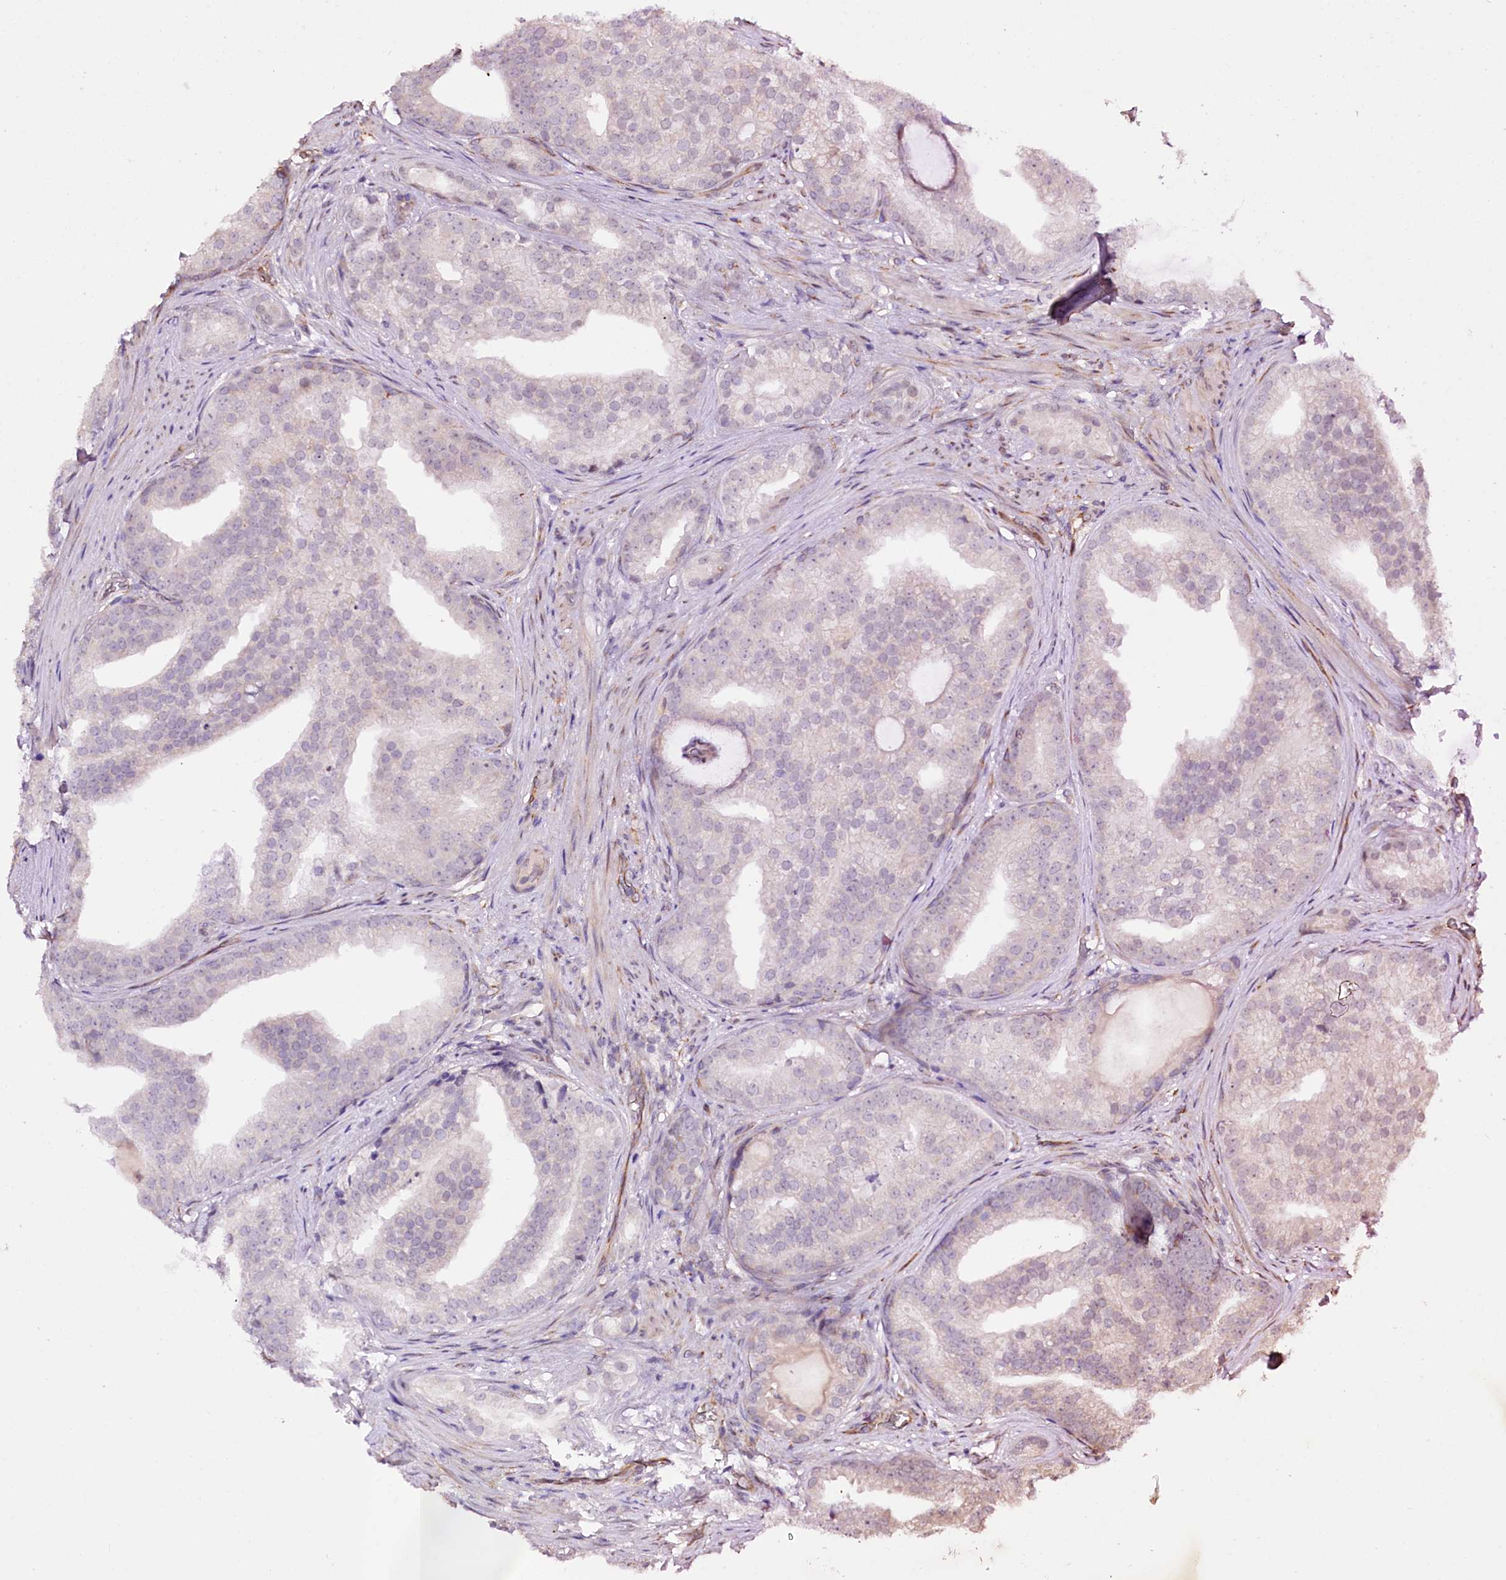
{"staining": {"intensity": "negative", "quantity": "none", "location": "none"}, "tissue": "prostate cancer", "cell_type": "Tumor cells", "image_type": "cancer", "snomed": [{"axis": "morphology", "description": "Adenocarcinoma, Low grade"}, {"axis": "topography", "description": "Prostate"}], "caption": "DAB immunohistochemical staining of human low-grade adenocarcinoma (prostate) reveals no significant positivity in tumor cells.", "gene": "CUTC", "patient": {"sex": "male", "age": 71}}